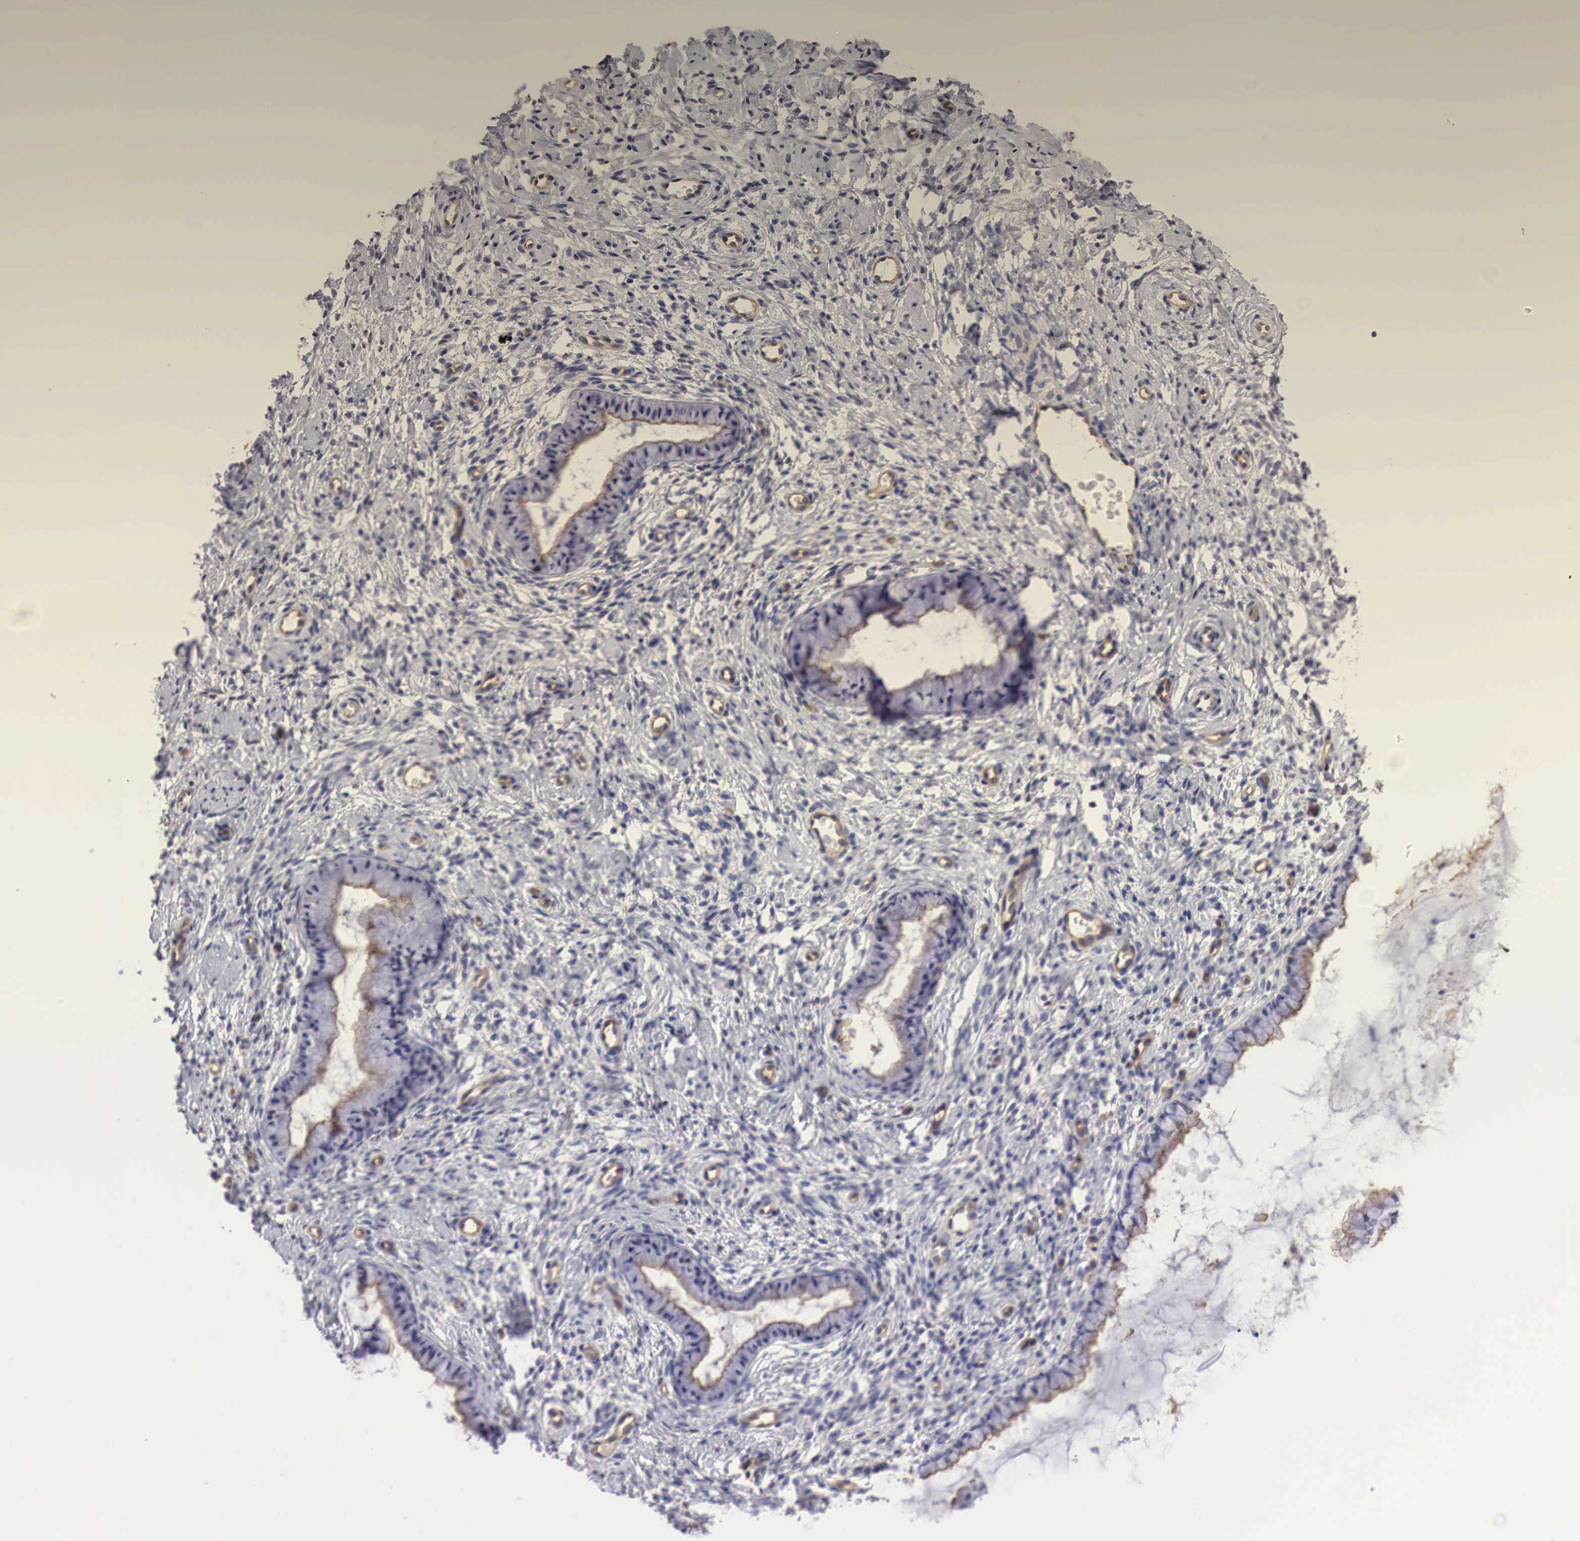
{"staining": {"intensity": "moderate", "quantity": "25%-75%", "location": "cytoplasmic/membranous"}, "tissue": "cervix", "cell_type": "Glandular cells", "image_type": "normal", "snomed": [{"axis": "morphology", "description": "Normal tissue, NOS"}, {"axis": "topography", "description": "Cervix"}], "caption": "Unremarkable cervix displays moderate cytoplasmic/membranous expression in approximately 25%-75% of glandular cells Ihc stains the protein of interest in brown and the nuclei are stained blue..", "gene": "MSN", "patient": {"sex": "female", "age": 70}}